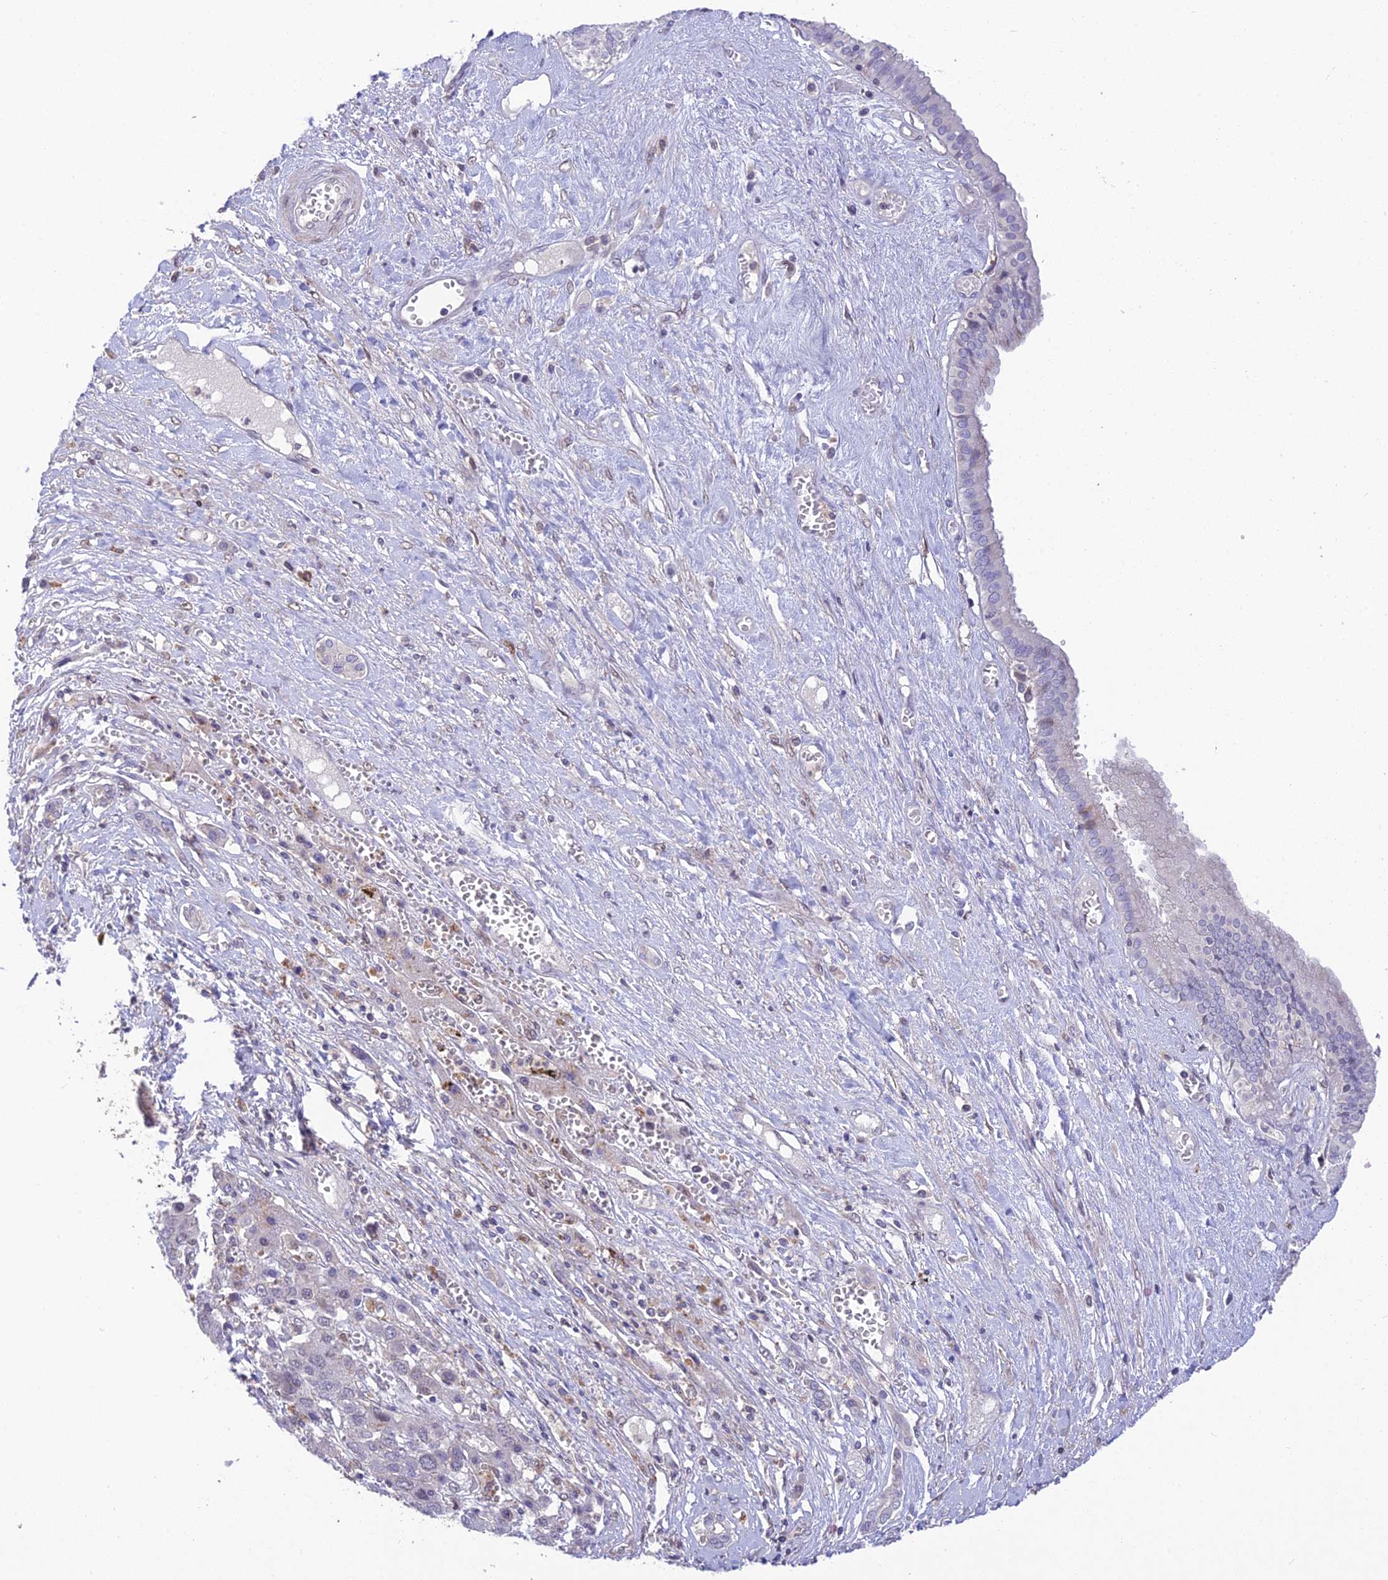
{"staining": {"intensity": "negative", "quantity": "none", "location": "none"}, "tissue": "liver cancer", "cell_type": "Tumor cells", "image_type": "cancer", "snomed": [{"axis": "morphology", "description": "Cholangiocarcinoma"}, {"axis": "topography", "description": "Liver"}], "caption": "Immunohistochemistry image of neoplastic tissue: cholangiocarcinoma (liver) stained with DAB (3,3'-diaminobenzidine) demonstrates no significant protein positivity in tumor cells. (Stains: DAB IHC with hematoxylin counter stain, Microscopy: brightfield microscopy at high magnification).", "gene": "BMT2", "patient": {"sex": "male", "age": 67}}